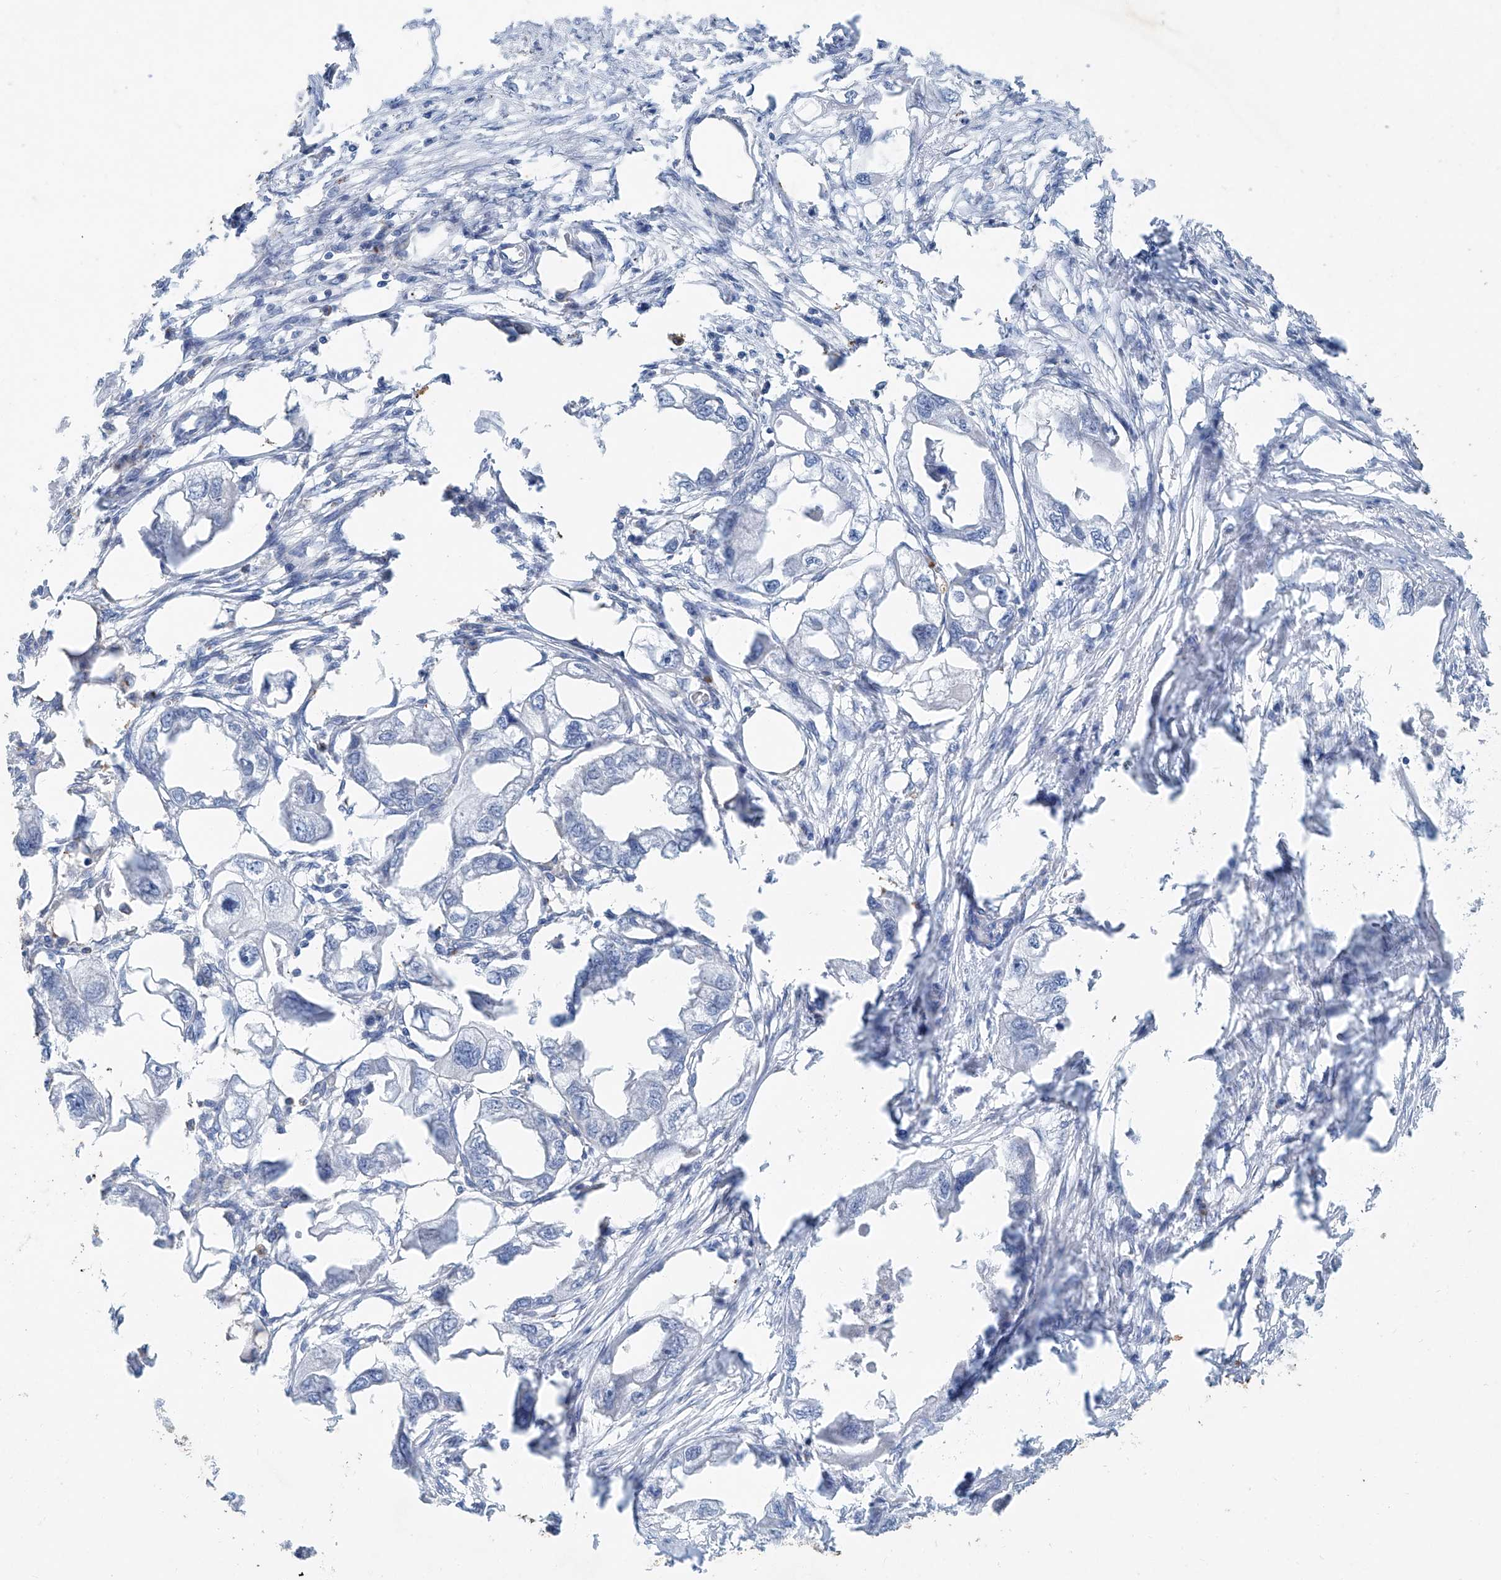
{"staining": {"intensity": "negative", "quantity": "none", "location": "none"}, "tissue": "endometrial cancer", "cell_type": "Tumor cells", "image_type": "cancer", "snomed": [{"axis": "morphology", "description": "Adenocarcinoma, NOS"}, {"axis": "morphology", "description": "Adenocarcinoma, metastatic, NOS"}, {"axis": "topography", "description": "Adipose tissue"}, {"axis": "topography", "description": "Endometrium"}], "caption": "DAB (3,3'-diaminobenzidine) immunohistochemical staining of endometrial cancer exhibits no significant staining in tumor cells.", "gene": "ANKRD34A", "patient": {"sex": "female", "age": 67}}